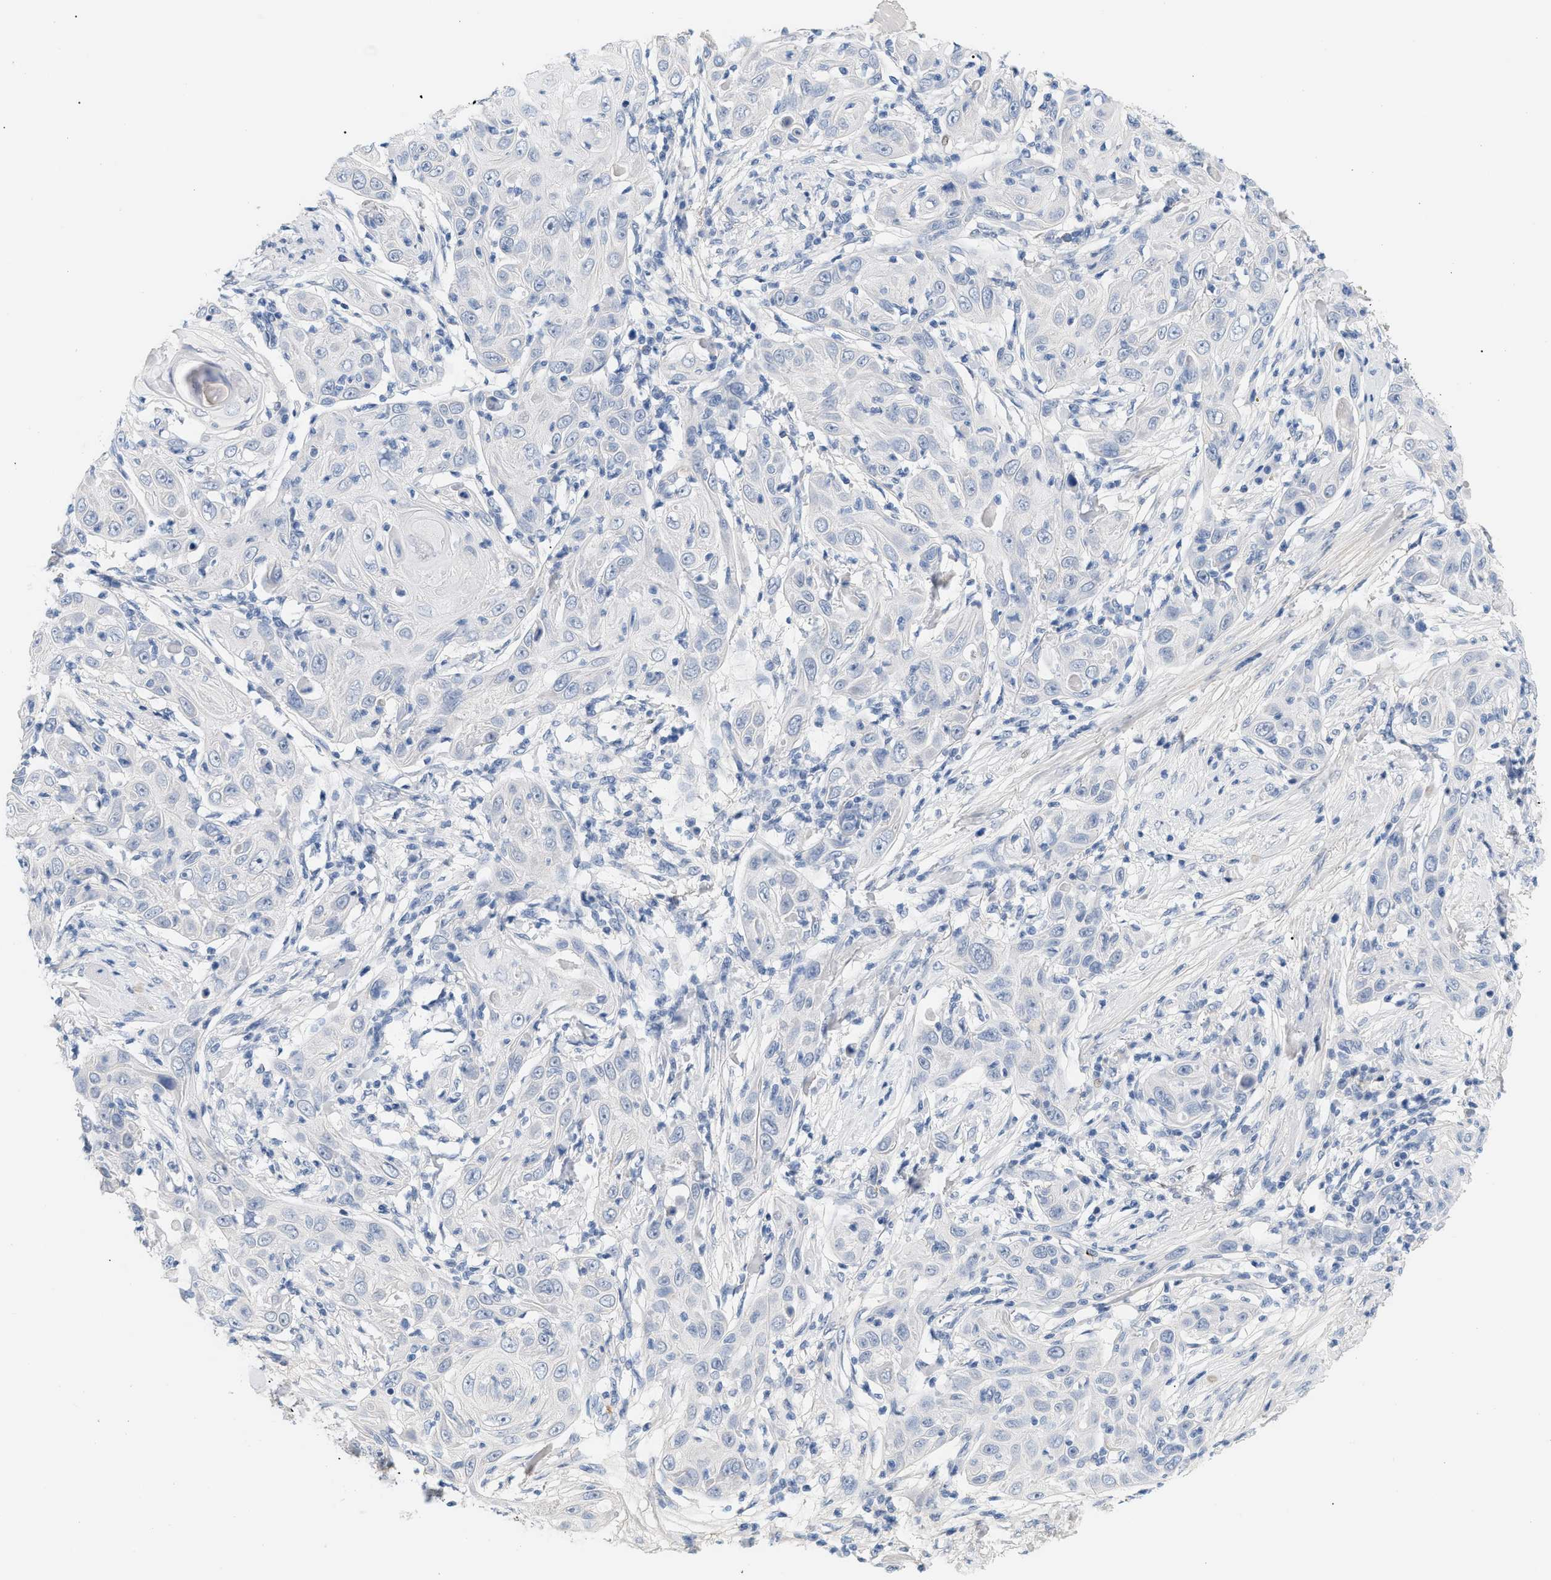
{"staining": {"intensity": "negative", "quantity": "none", "location": "none"}, "tissue": "skin cancer", "cell_type": "Tumor cells", "image_type": "cancer", "snomed": [{"axis": "morphology", "description": "Squamous cell carcinoma, NOS"}, {"axis": "topography", "description": "Skin"}], "caption": "Tumor cells show no significant positivity in skin cancer. (Brightfield microscopy of DAB IHC at high magnification).", "gene": "CFH", "patient": {"sex": "female", "age": 88}}